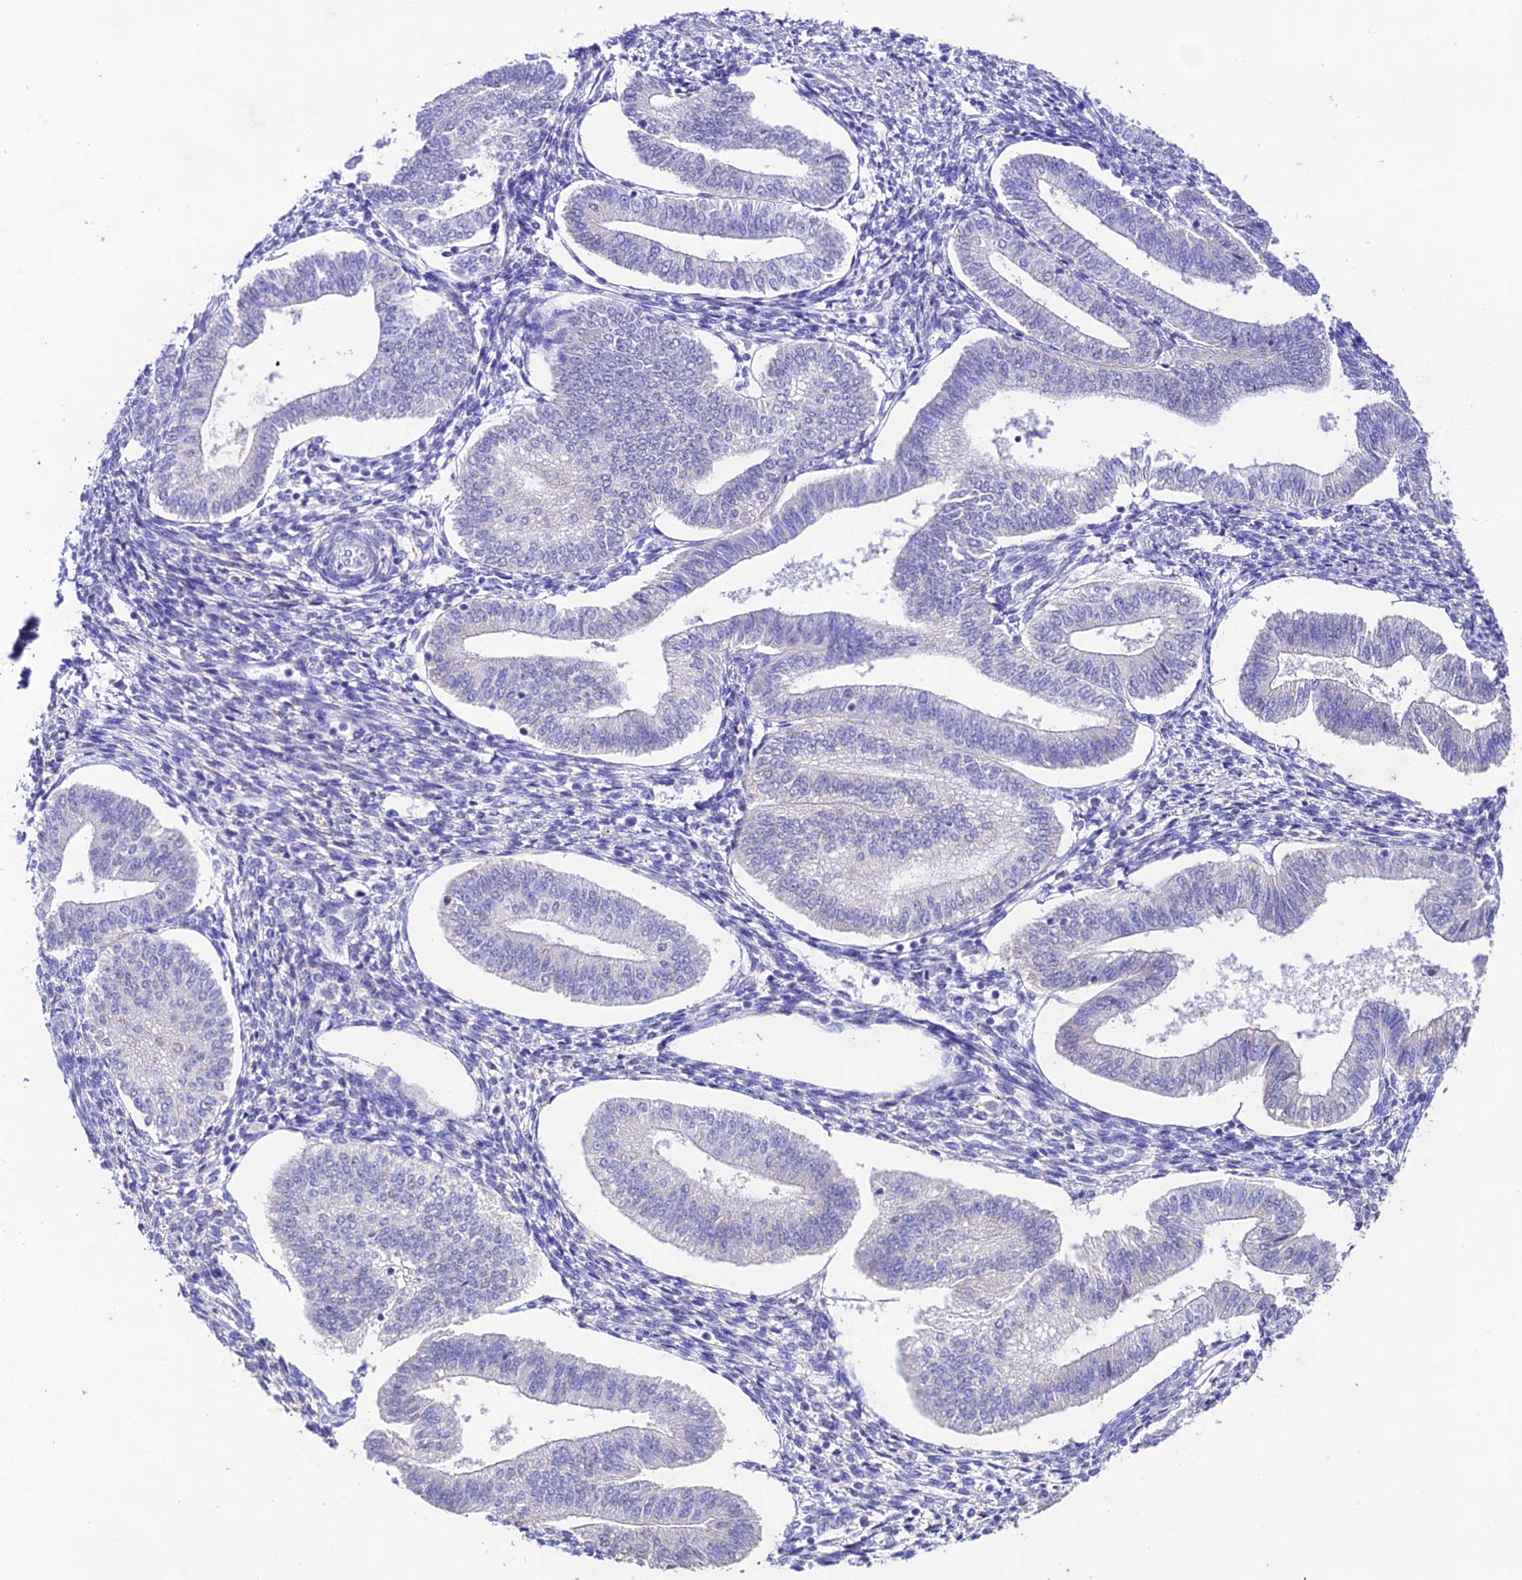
{"staining": {"intensity": "negative", "quantity": "none", "location": "none"}, "tissue": "endometrium", "cell_type": "Cells in endometrial stroma", "image_type": "normal", "snomed": [{"axis": "morphology", "description": "Normal tissue, NOS"}, {"axis": "topography", "description": "Endometrium"}], "caption": "Photomicrograph shows no significant protein staining in cells in endometrial stroma of benign endometrium.", "gene": "NLRP6", "patient": {"sex": "female", "age": 34}}